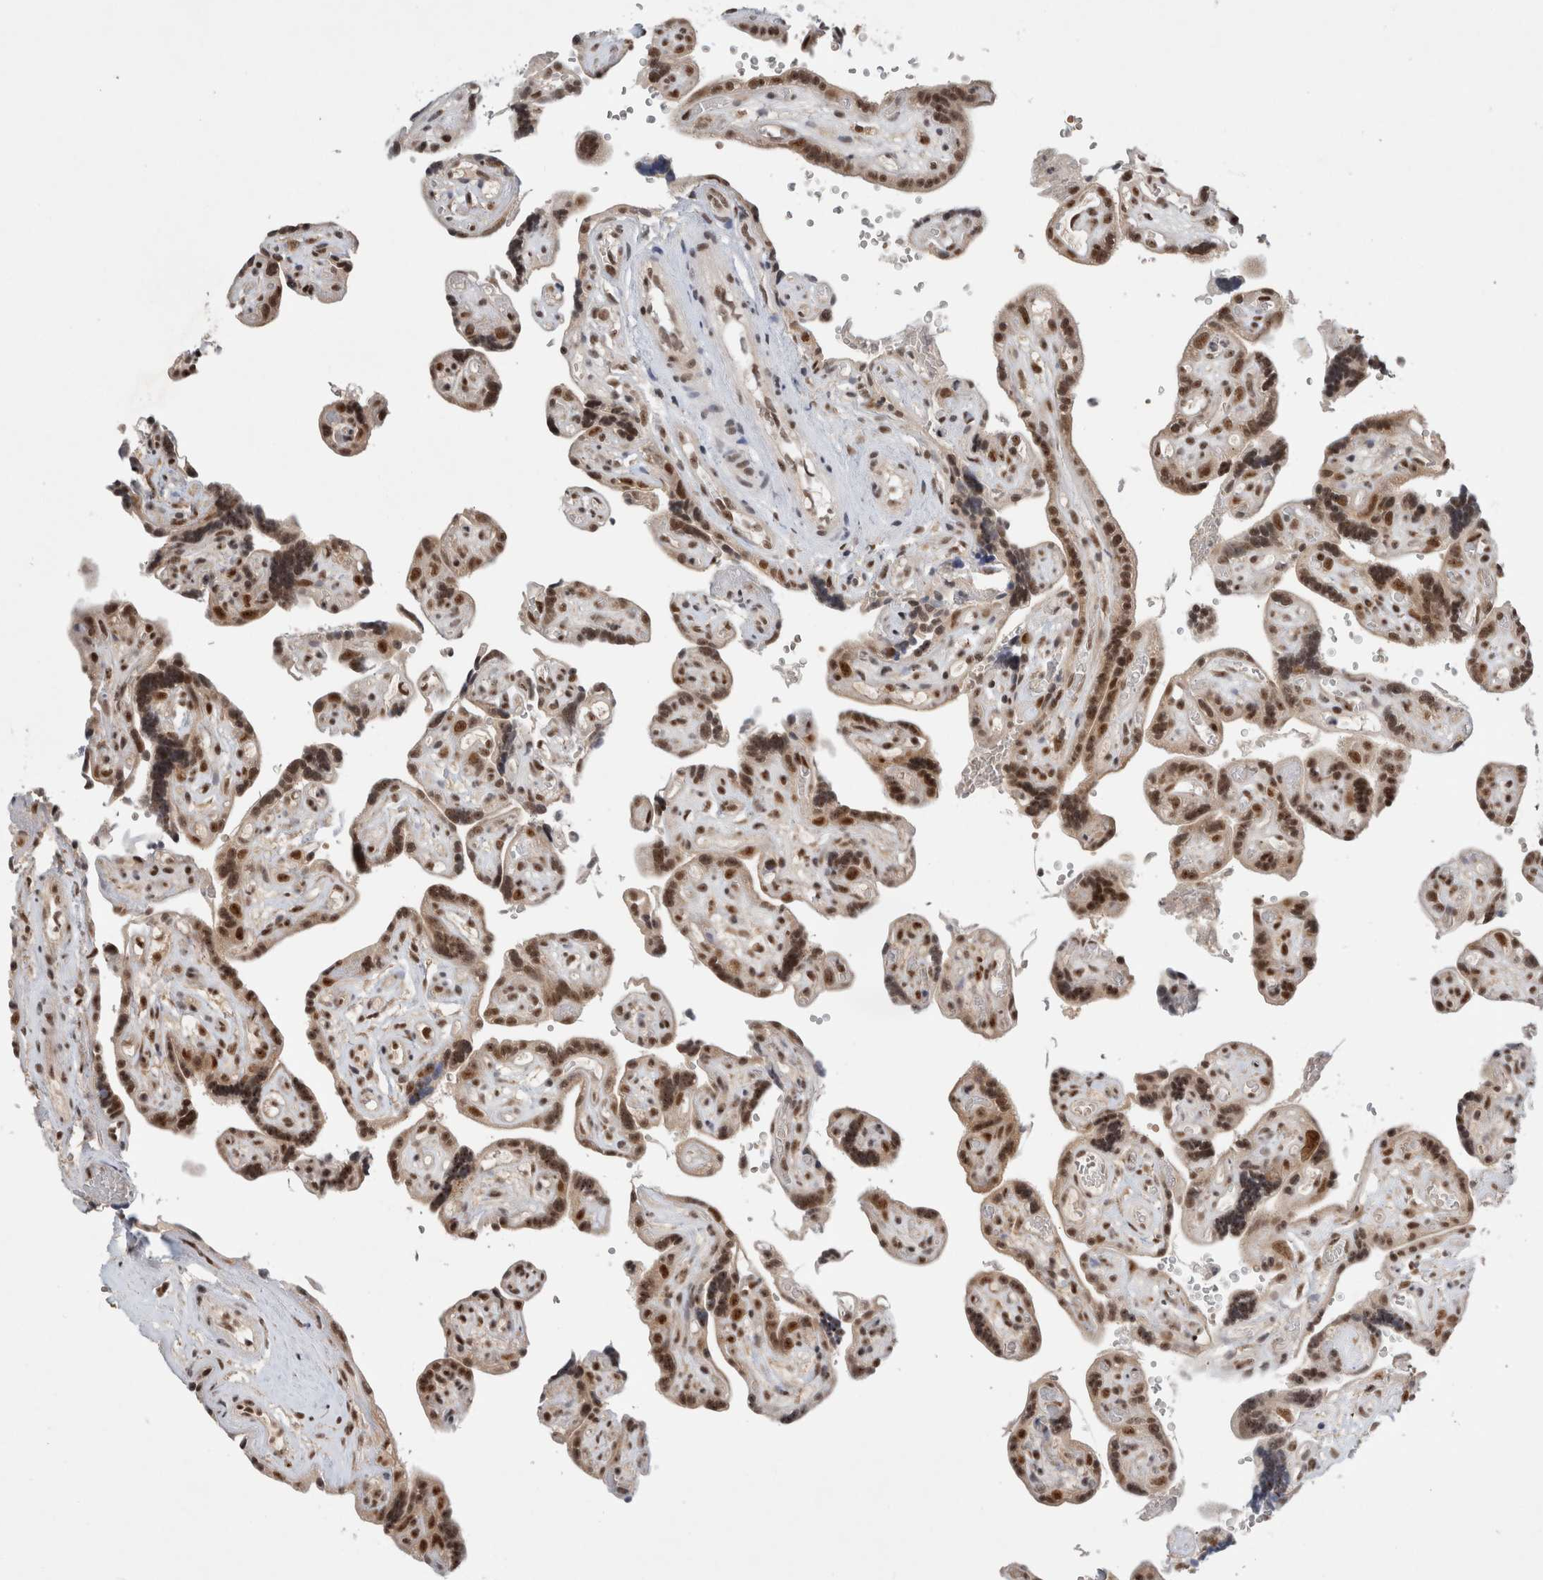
{"staining": {"intensity": "strong", "quantity": ">75%", "location": "cytoplasmic/membranous,nuclear"}, "tissue": "placenta", "cell_type": "Decidual cells", "image_type": "normal", "snomed": [{"axis": "morphology", "description": "Normal tissue, NOS"}, {"axis": "topography", "description": "Placenta"}], "caption": "Decidual cells demonstrate high levels of strong cytoplasmic/membranous,nuclear expression in approximately >75% of cells in normal placenta.", "gene": "NCAPG2", "patient": {"sex": "female", "age": 30}}